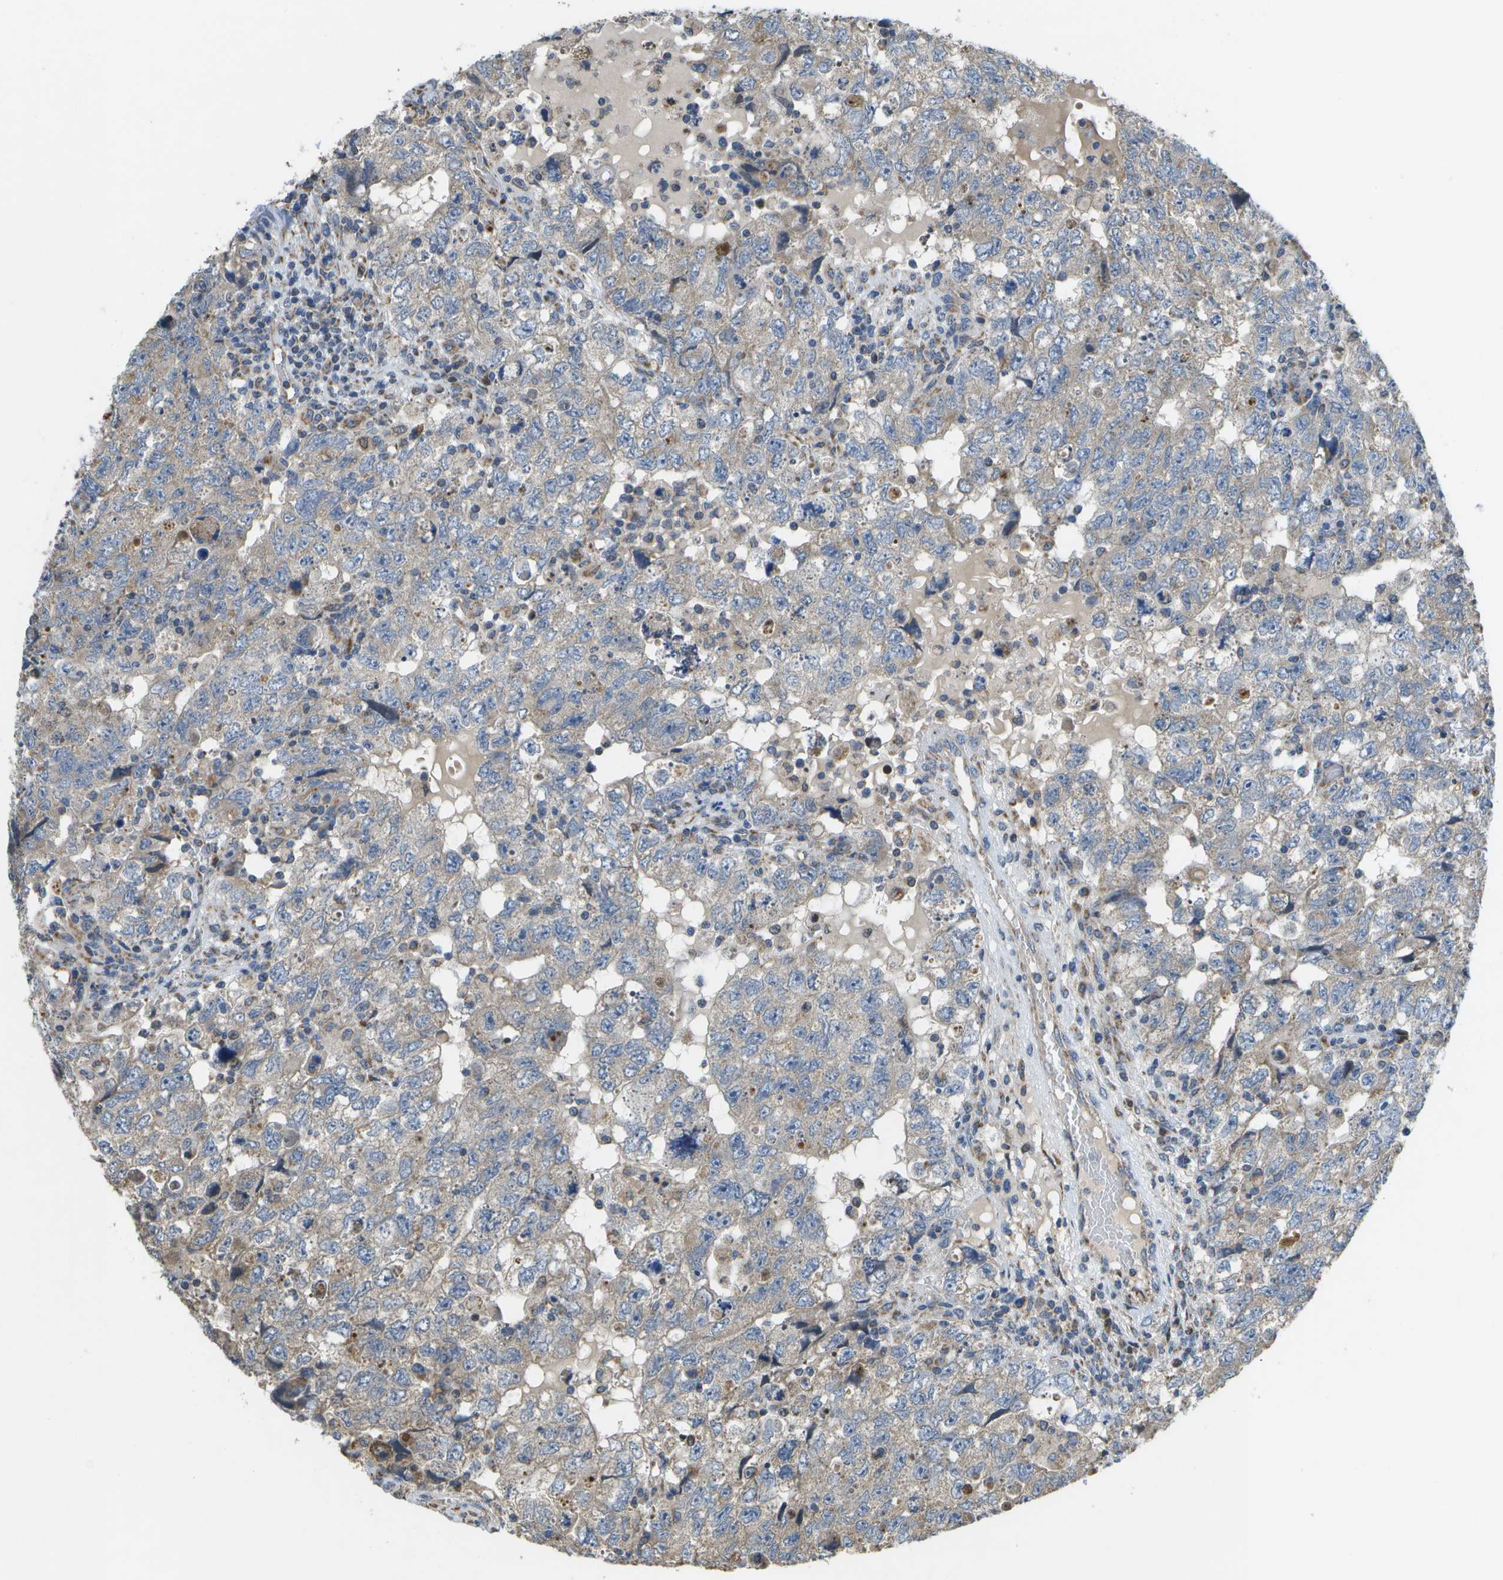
{"staining": {"intensity": "strong", "quantity": "25%-75%", "location": "cytoplasmic/membranous"}, "tissue": "testis cancer", "cell_type": "Tumor cells", "image_type": "cancer", "snomed": [{"axis": "morphology", "description": "Seminoma, NOS"}, {"axis": "topography", "description": "Testis"}], "caption": "Testis cancer (seminoma) was stained to show a protein in brown. There is high levels of strong cytoplasmic/membranous expression in approximately 25%-75% of tumor cells.", "gene": "HADHA", "patient": {"sex": "male", "age": 22}}